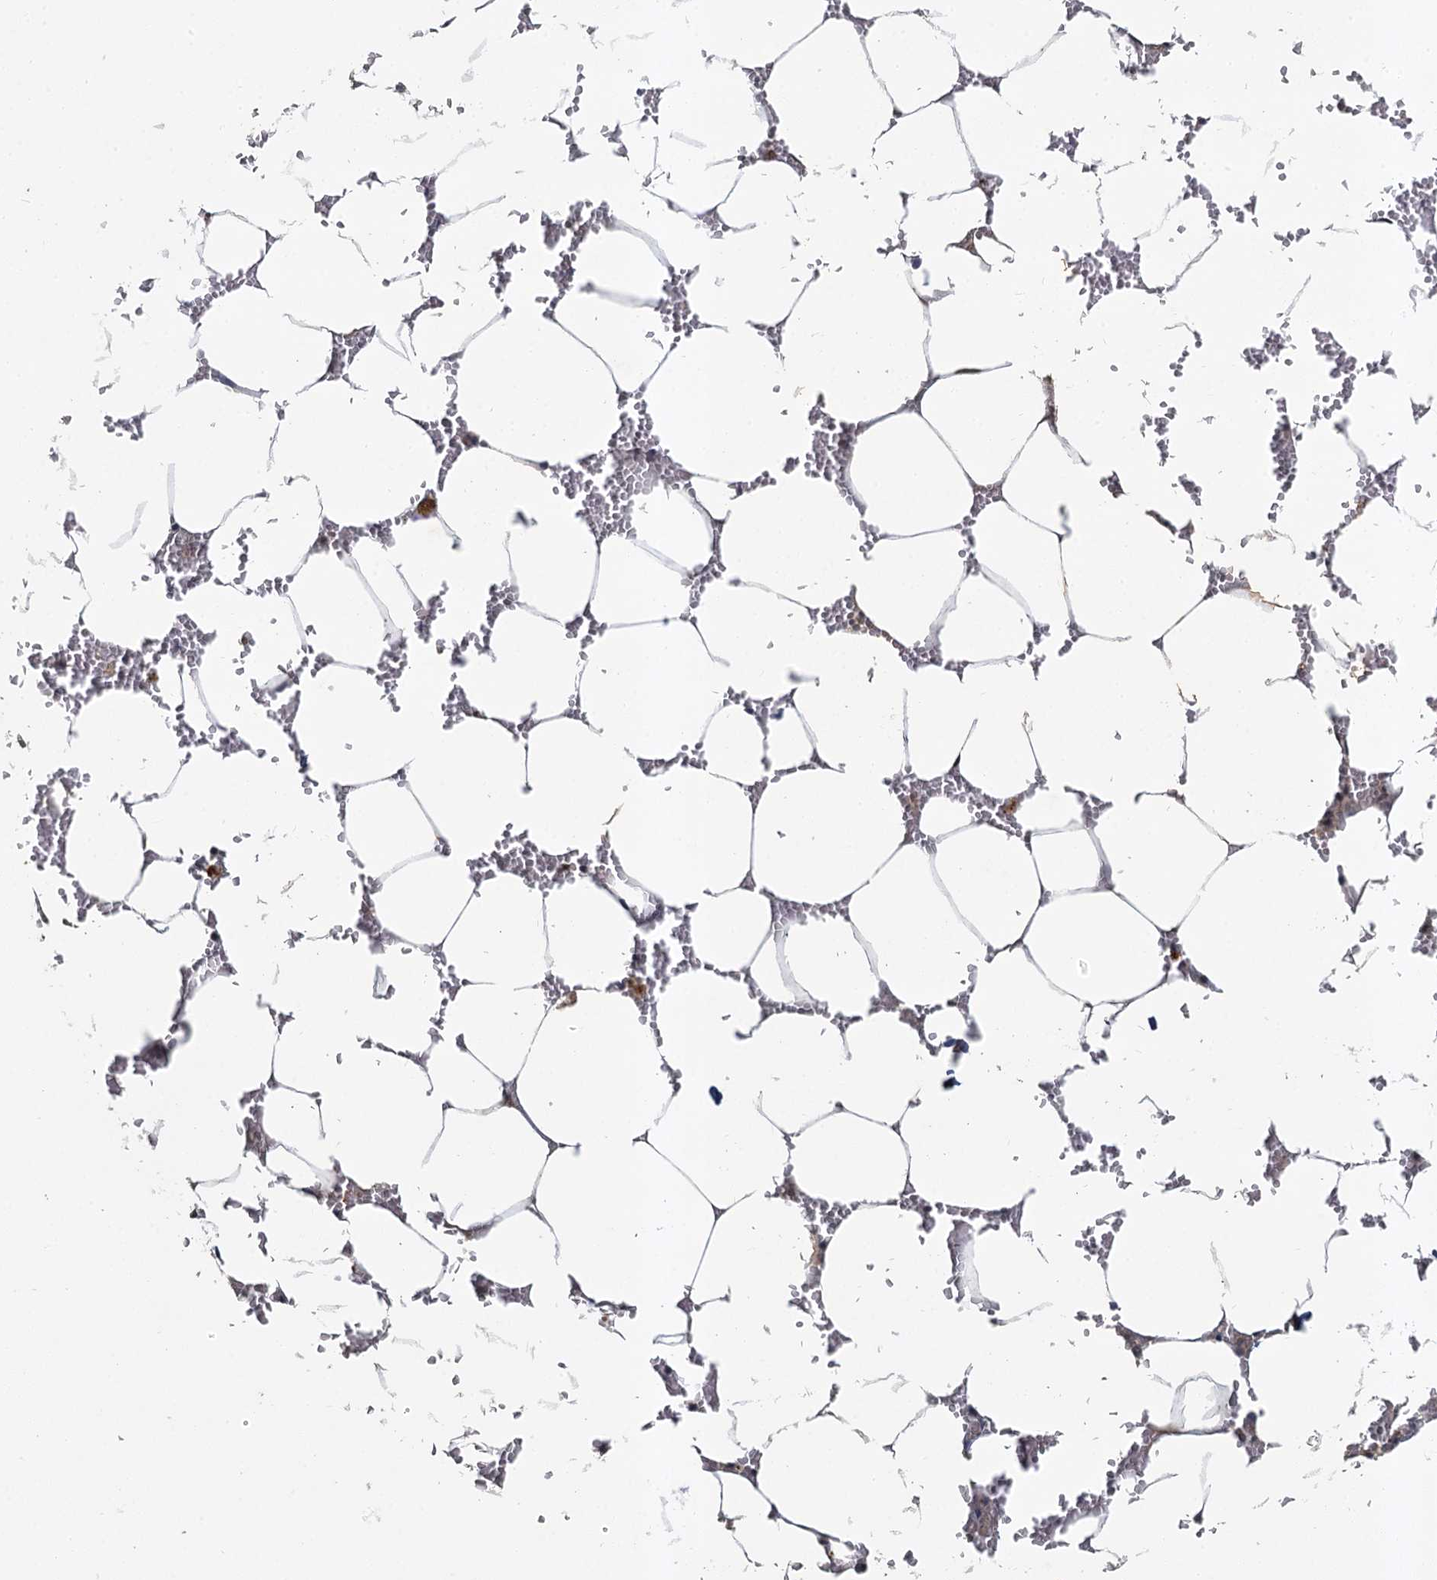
{"staining": {"intensity": "weak", "quantity": "<25%", "location": "cytoplasmic/membranous,nuclear"}, "tissue": "bone marrow", "cell_type": "Hematopoietic cells", "image_type": "normal", "snomed": [{"axis": "morphology", "description": "Normal tissue, NOS"}, {"axis": "topography", "description": "Bone marrow"}], "caption": "An immunohistochemistry (IHC) image of normal bone marrow is shown. There is no staining in hematopoietic cells of bone marrow.", "gene": "MUCL1", "patient": {"sex": "male", "age": 70}}